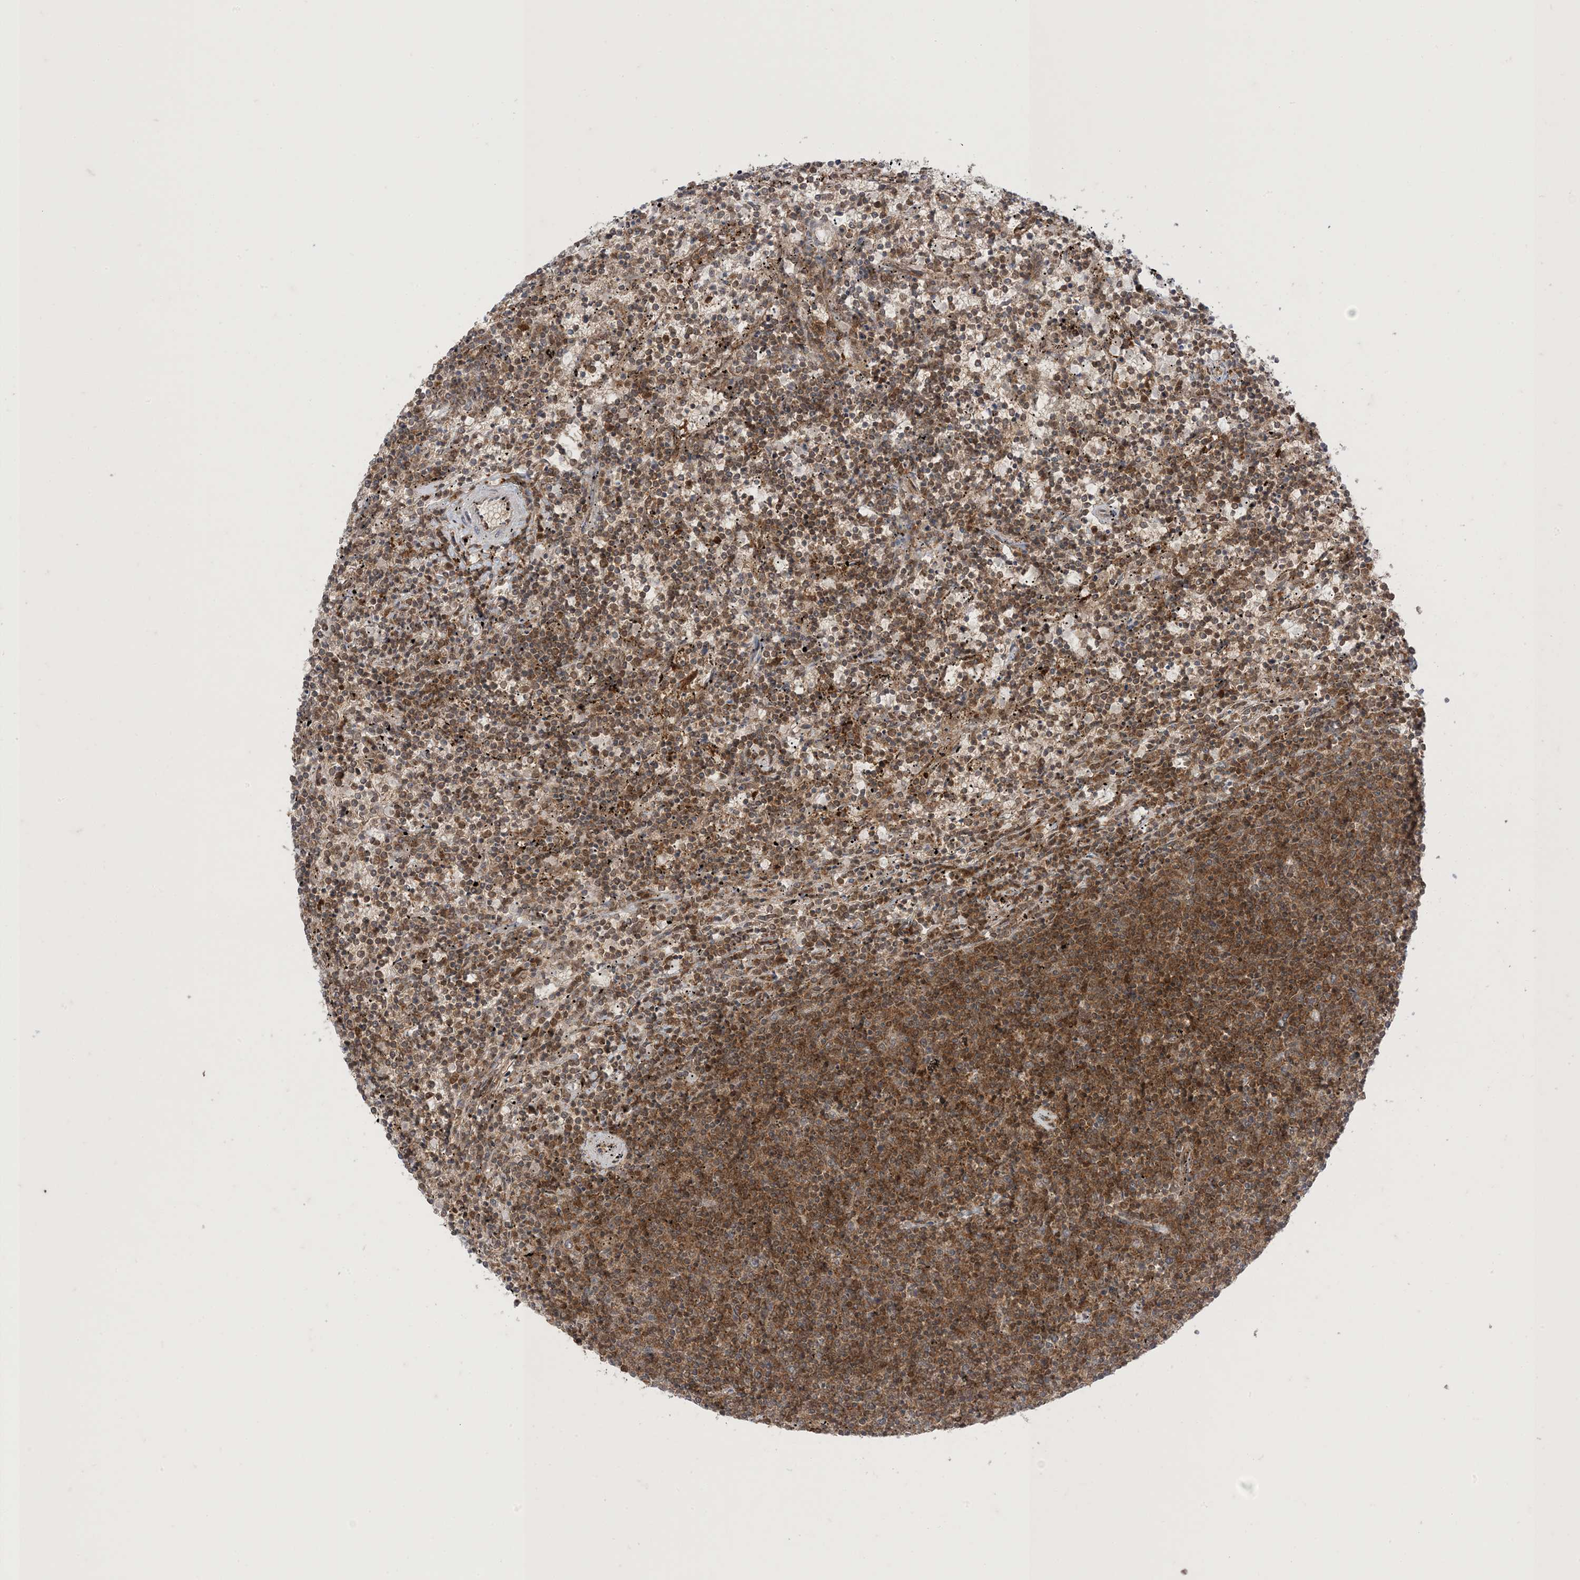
{"staining": {"intensity": "moderate", "quantity": "25%-75%", "location": "cytoplasmic/membranous"}, "tissue": "lymphoma", "cell_type": "Tumor cells", "image_type": "cancer", "snomed": [{"axis": "morphology", "description": "Malignant lymphoma, non-Hodgkin's type, Low grade"}, {"axis": "topography", "description": "Spleen"}], "caption": "Lymphoma tissue reveals moderate cytoplasmic/membranous staining in about 25%-75% of tumor cells, visualized by immunohistochemistry.", "gene": "PTPA", "patient": {"sex": "female", "age": 50}}